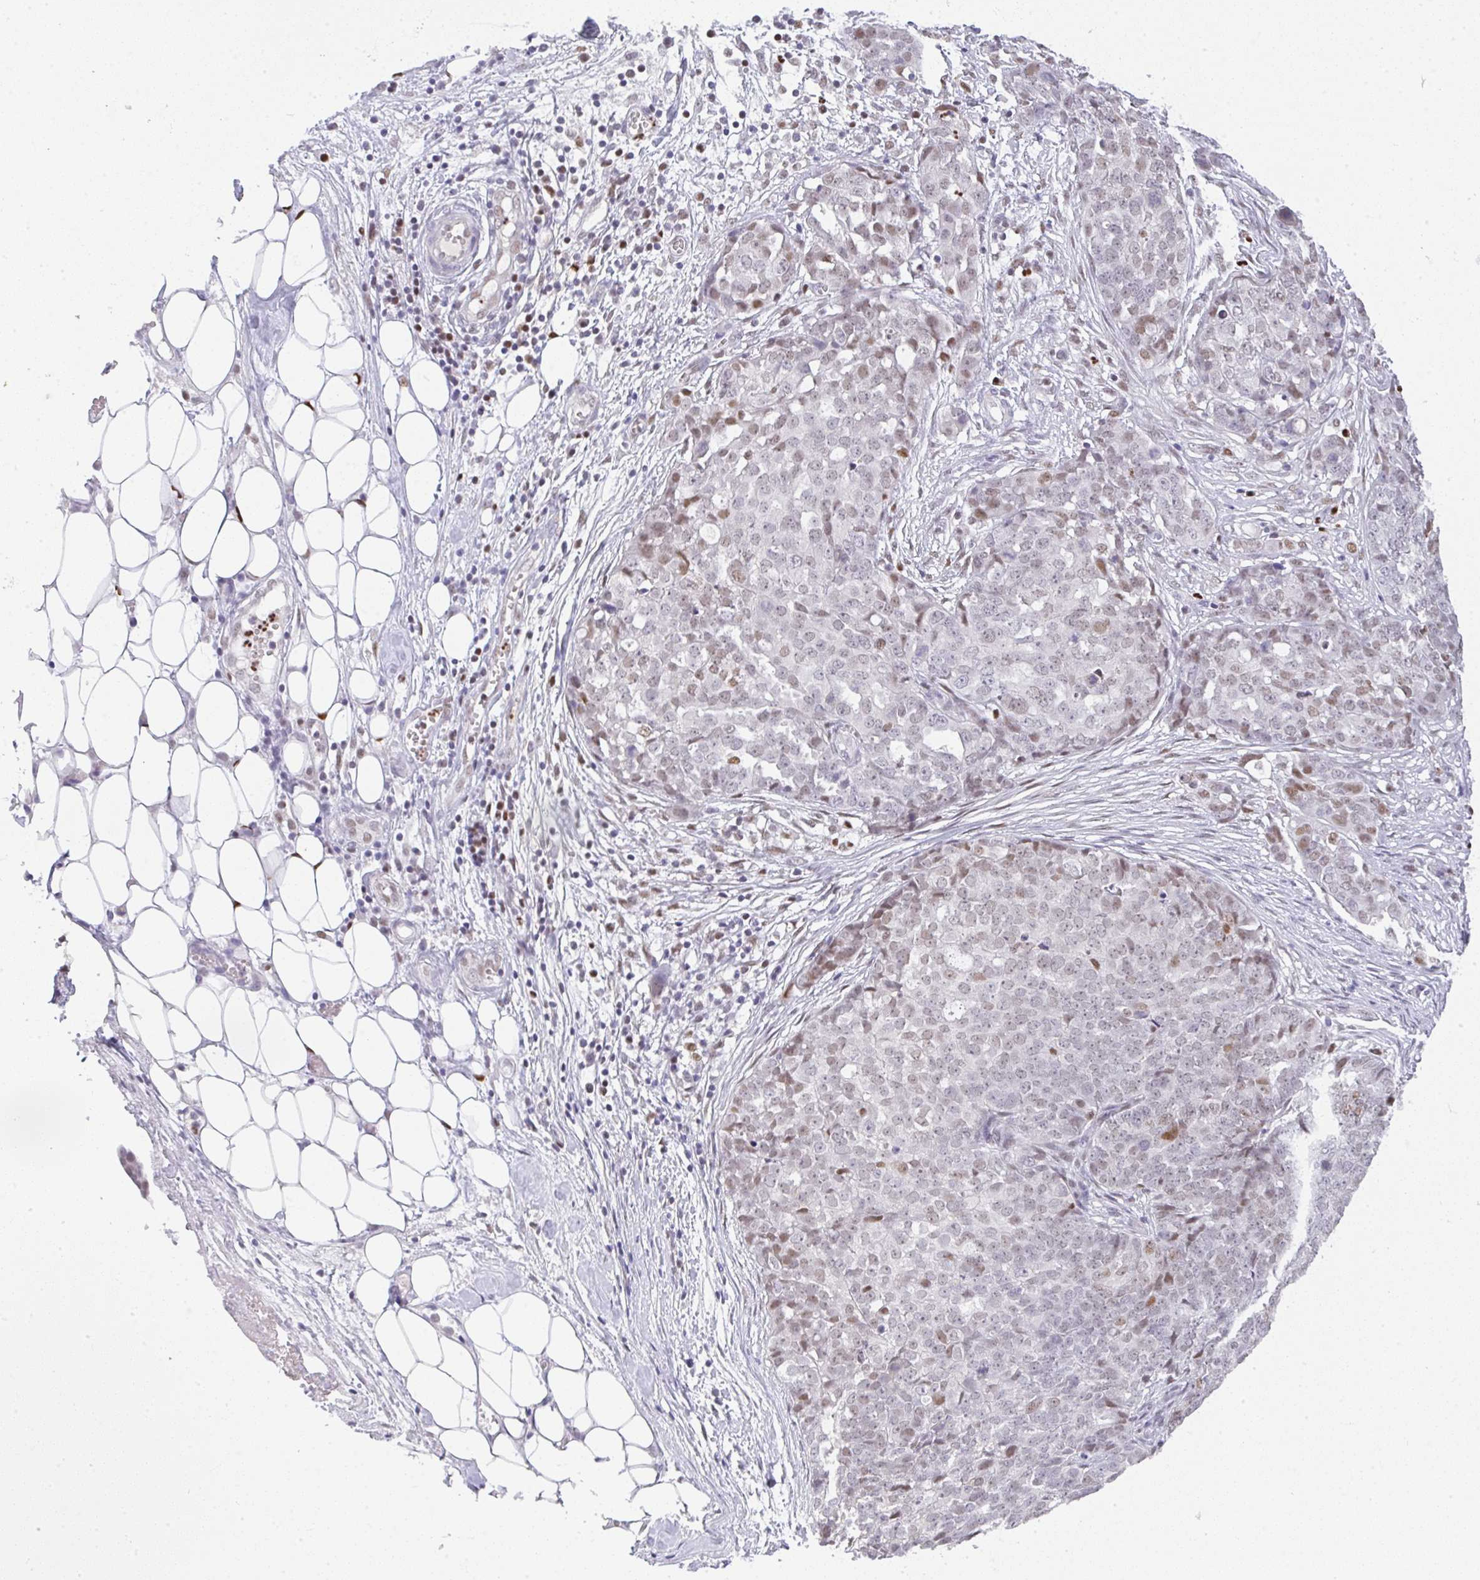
{"staining": {"intensity": "weak", "quantity": "<25%", "location": "nuclear"}, "tissue": "ovarian cancer", "cell_type": "Tumor cells", "image_type": "cancer", "snomed": [{"axis": "morphology", "description": "Cystadenocarcinoma, serous, NOS"}, {"axis": "topography", "description": "Soft tissue"}, {"axis": "topography", "description": "Ovary"}], "caption": "Immunohistochemistry (IHC) of human ovarian serous cystadenocarcinoma demonstrates no positivity in tumor cells.", "gene": "BBX", "patient": {"sex": "female", "age": 57}}